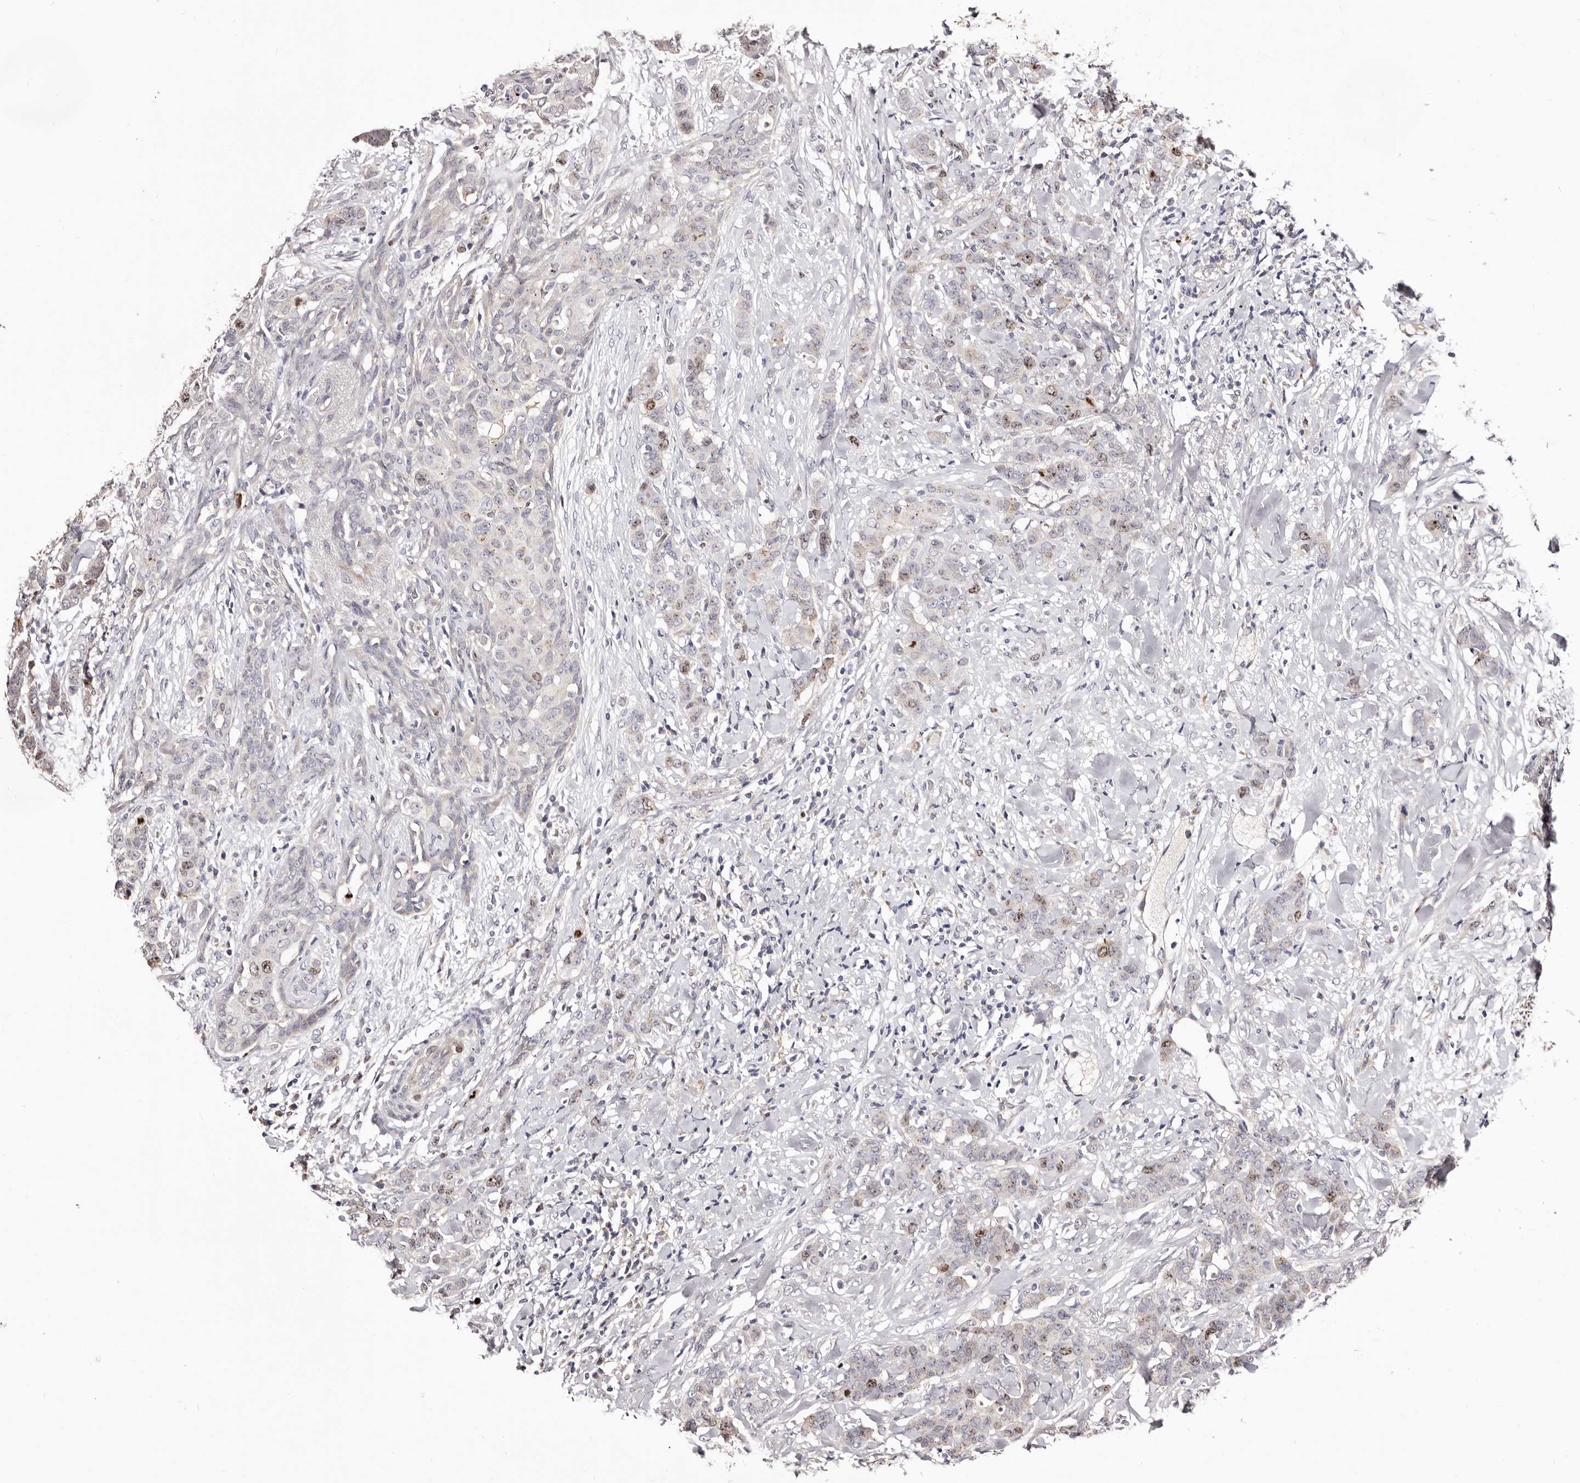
{"staining": {"intensity": "moderate", "quantity": "<25%", "location": "nuclear"}, "tissue": "breast cancer", "cell_type": "Tumor cells", "image_type": "cancer", "snomed": [{"axis": "morphology", "description": "Duct carcinoma"}, {"axis": "topography", "description": "Breast"}], "caption": "This micrograph demonstrates breast infiltrating ductal carcinoma stained with IHC to label a protein in brown. The nuclear of tumor cells show moderate positivity for the protein. Nuclei are counter-stained blue.", "gene": "CDCA8", "patient": {"sex": "female", "age": 40}}